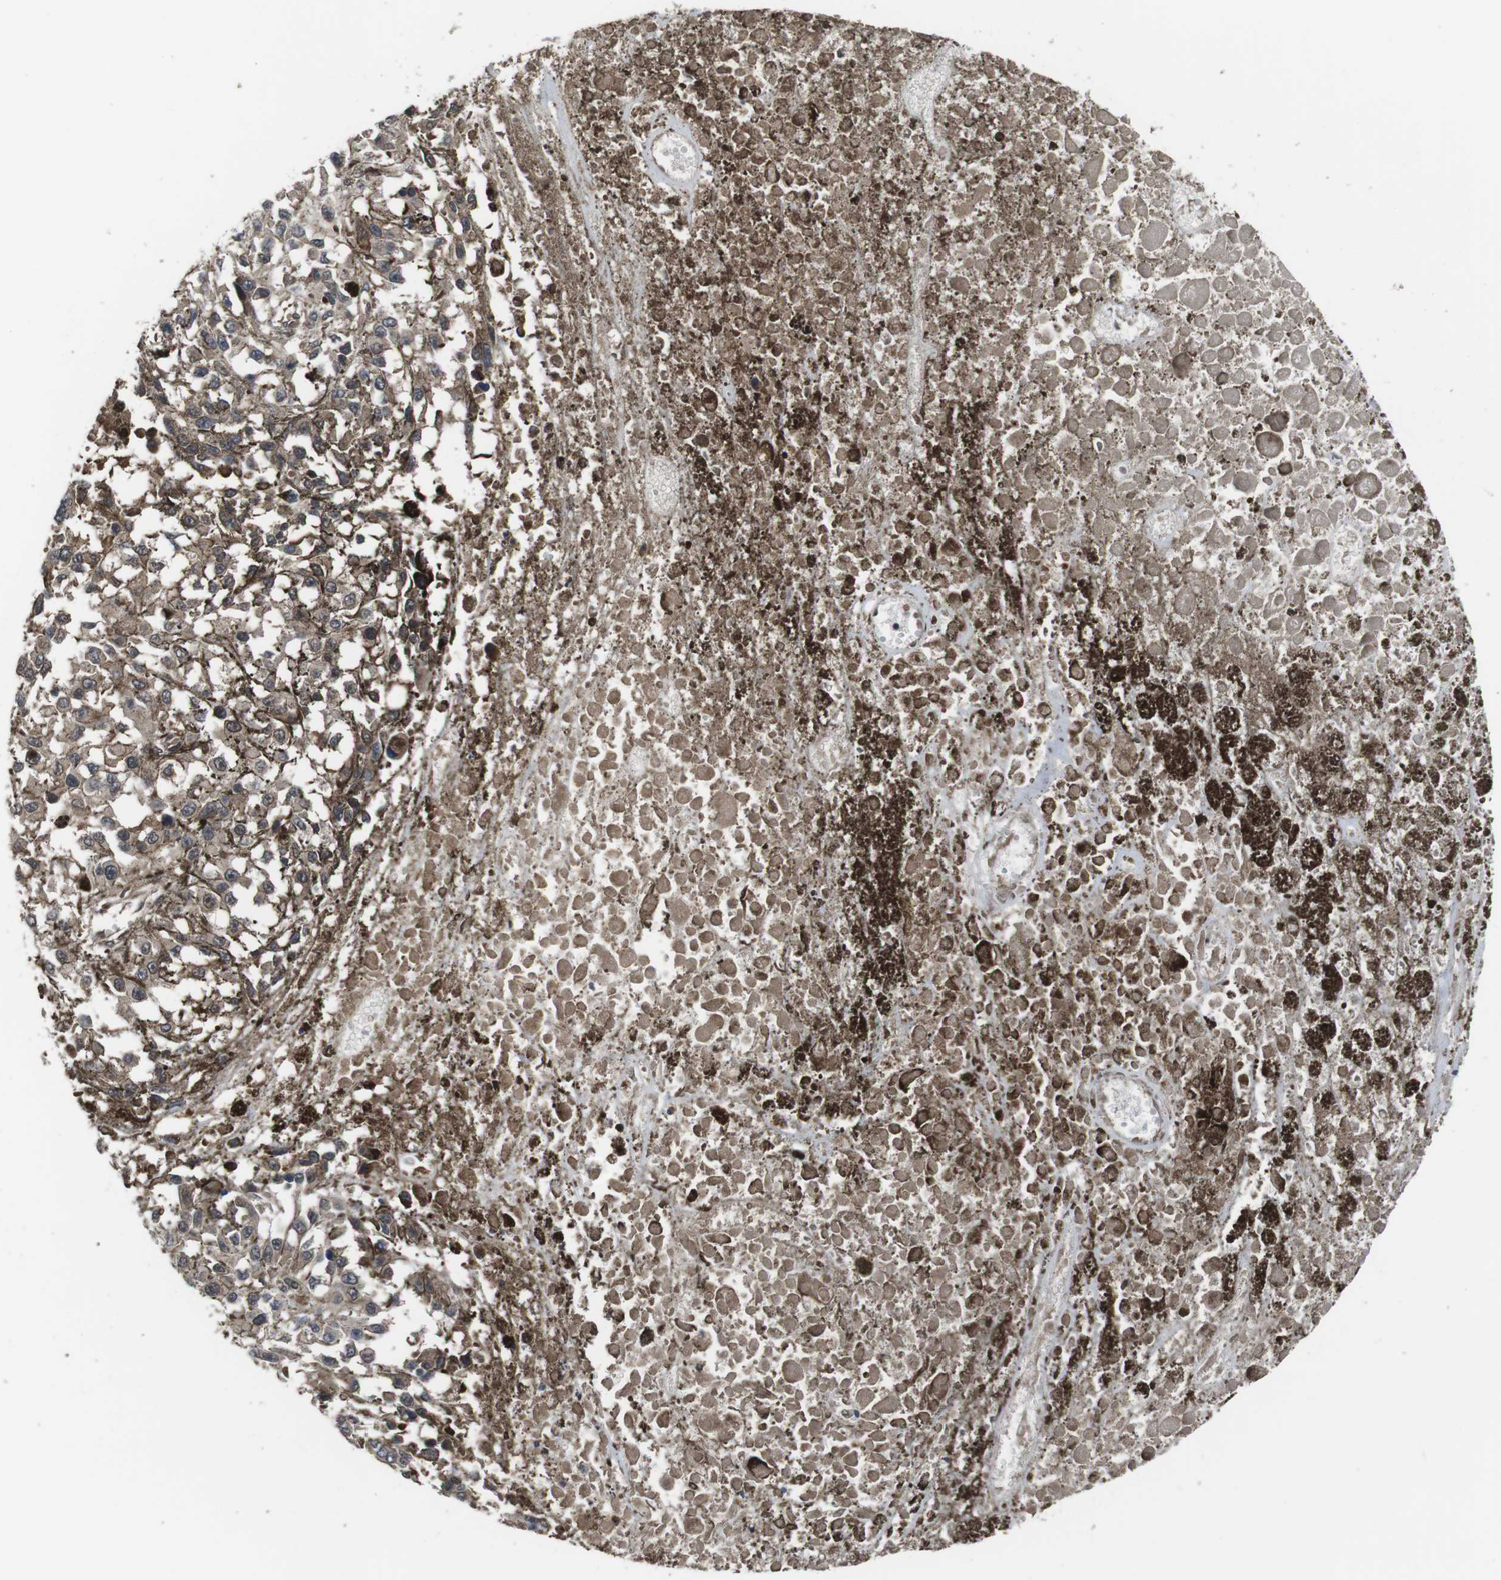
{"staining": {"intensity": "weak", "quantity": ">75%", "location": "cytoplasmic/membranous"}, "tissue": "melanoma", "cell_type": "Tumor cells", "image_type": "cancer", "snomed": [{"axis": "morphology", "description": "Malignant melanoma, Metastatic site"}, {"axis": "topography", "description": "Lymph node"}], "caption": "This is an image of immunohistochemistry (IHC) staining of malignant melanoma (metastatic site), which shows weak positivity in the cytoplasmic/membranous of tumor cells.", "gene": "CXCL11", "patient": {"sex": "male", "age": 59}}